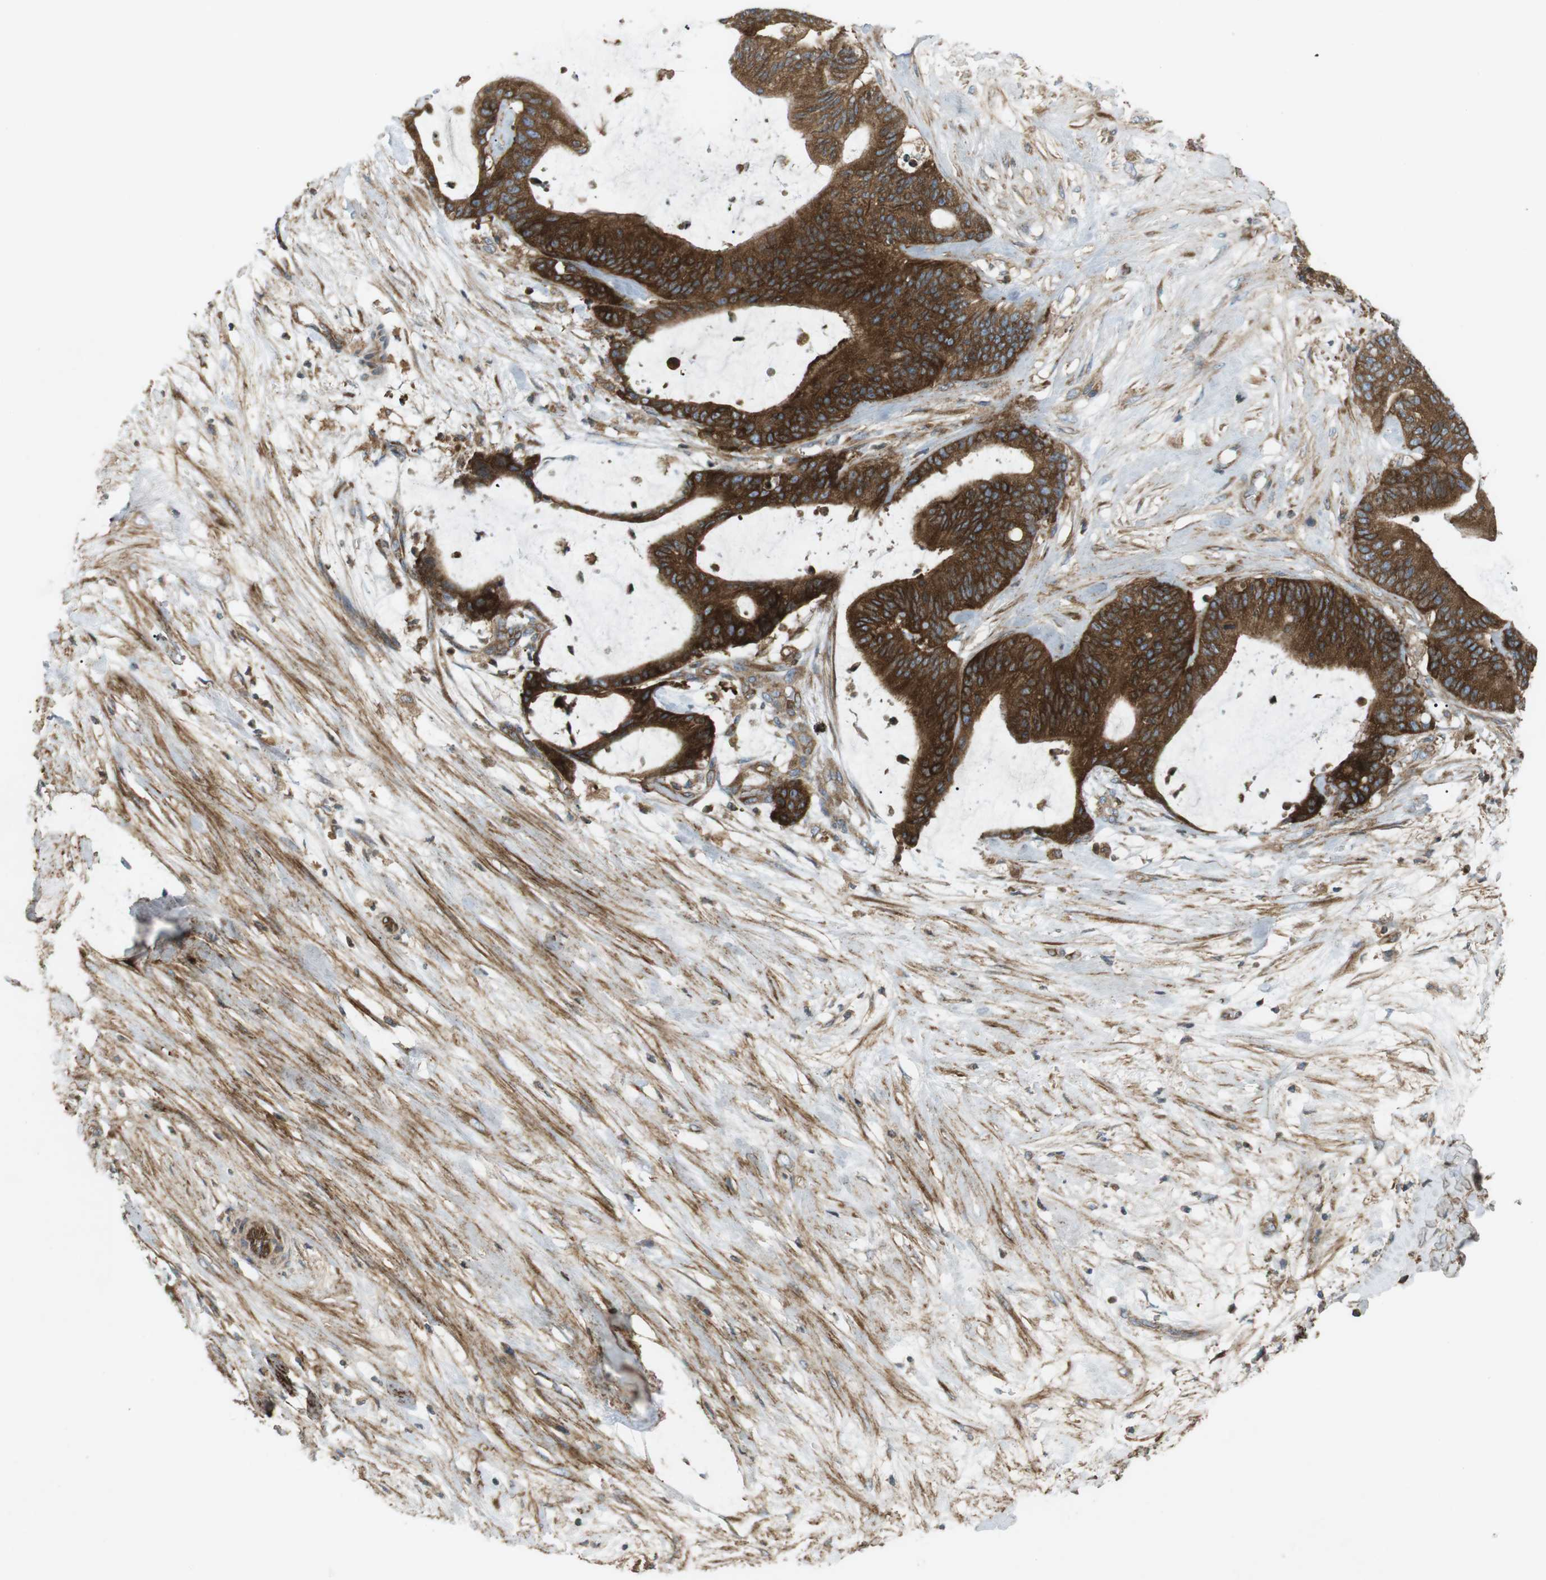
{"staining": {"intensity": "strong", "quantity": ">75%", "location": "cytoplasmic/membranous"}, "tissue": "liver cancer", "cell_type": "Tumor cells", "image_type": "cancer", "snomed": [{"axis": "morphology", "description": "Cholangiocarcinoma"}, {"axis": "topography", "description": "Liver"}], "caption": "The immunohistochemical stain shows strong cytoplasmic/membranous positivity in tumor cells of liver cholangiocarcinoma tissue.", "gene": "FLII", "patient": {"sex": "female", "age": 73}}